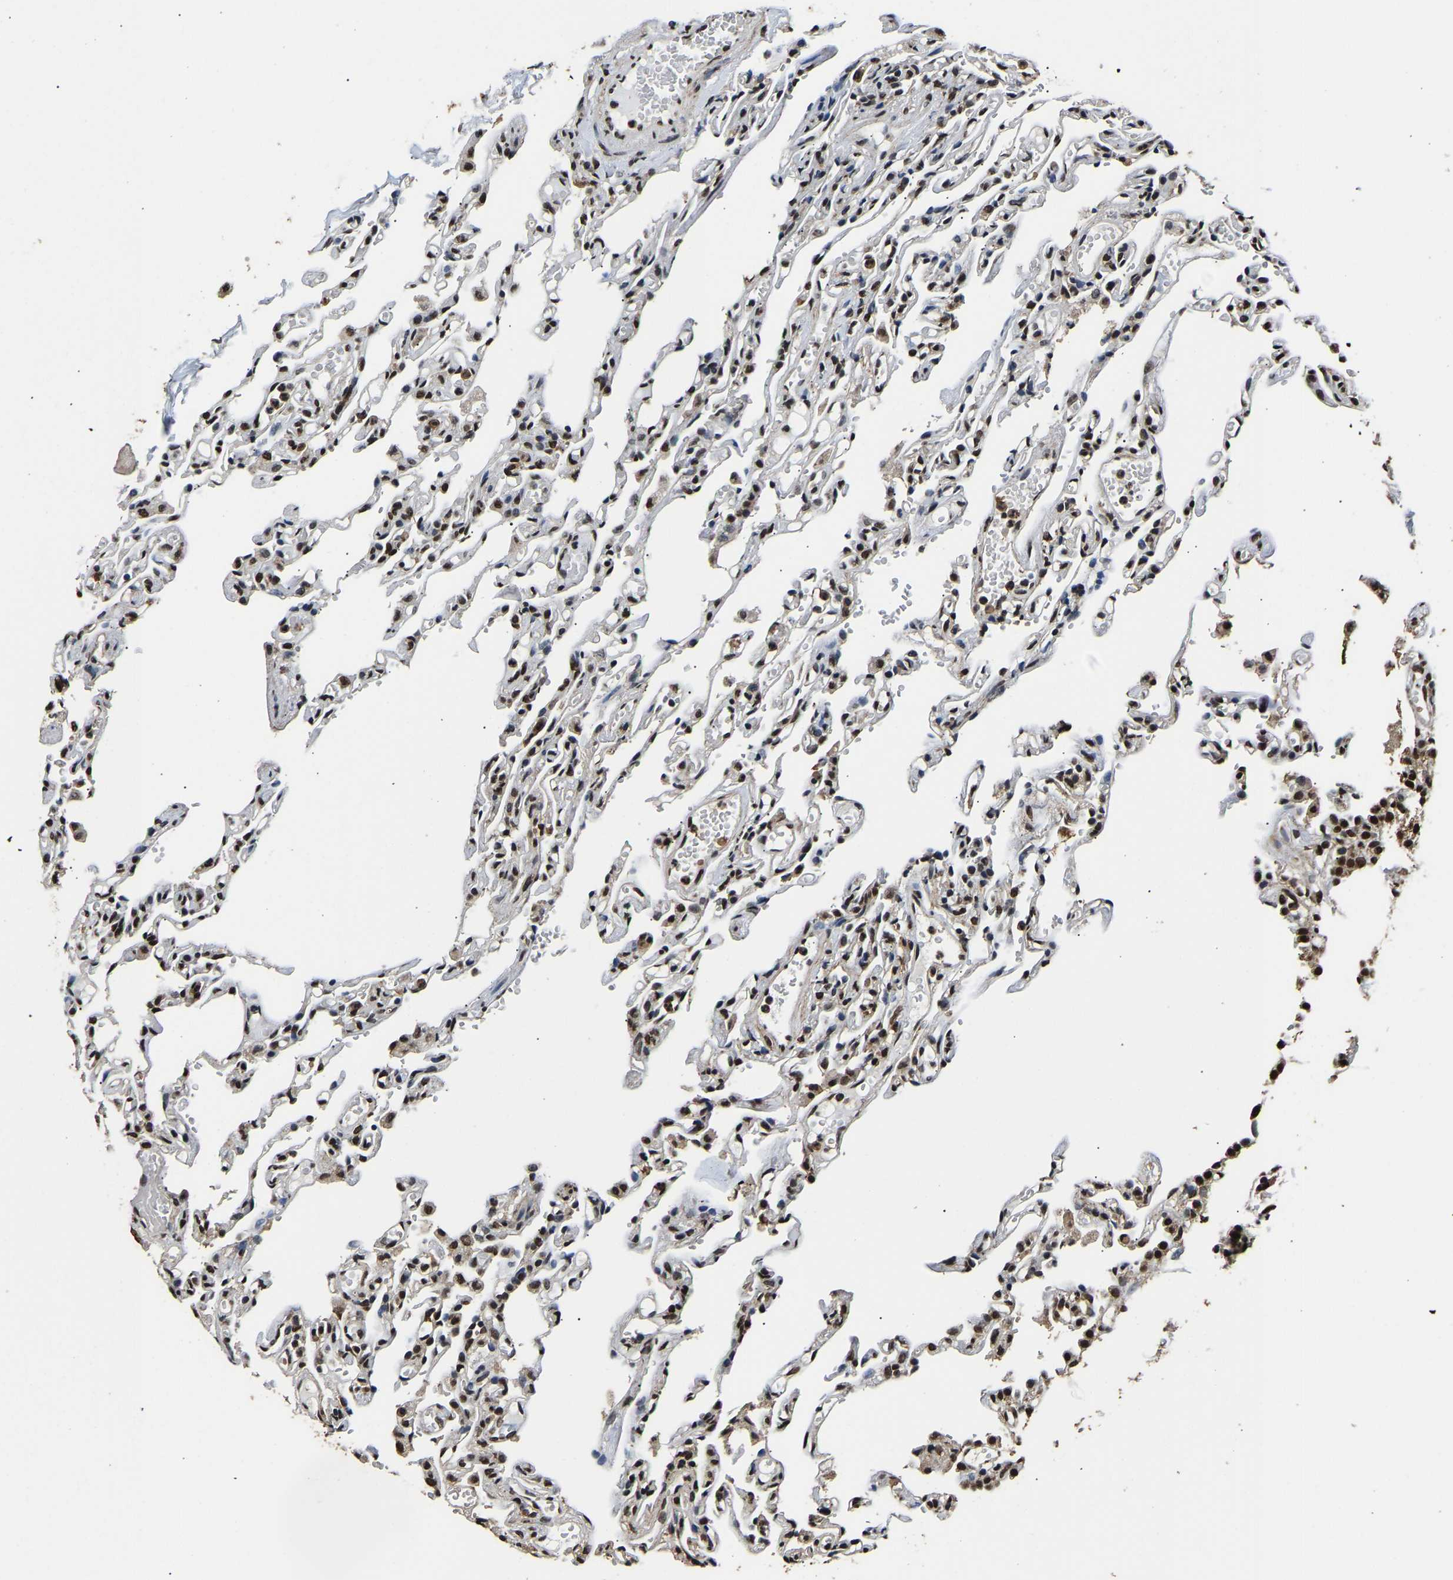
{"staining": {"intensity": "strong", "quantity": ">75%", "location": "nuclear"}, "tissue": "lung", "cell_type": "Alveolar cells", "image_type": "normal", "snomed": [{"axis": "morphology", "description": "Normal tissue, NOS"}, {"axis": "topography", "description": "Lung"}], "caption": "This is an image of immunohistochemistry (IHC) staining of unremarkable lung, which shows strong expression in the nuclear of alveolar cells.", "gene": "SAFB", "patient": {"sex": "male", "age": 21}}